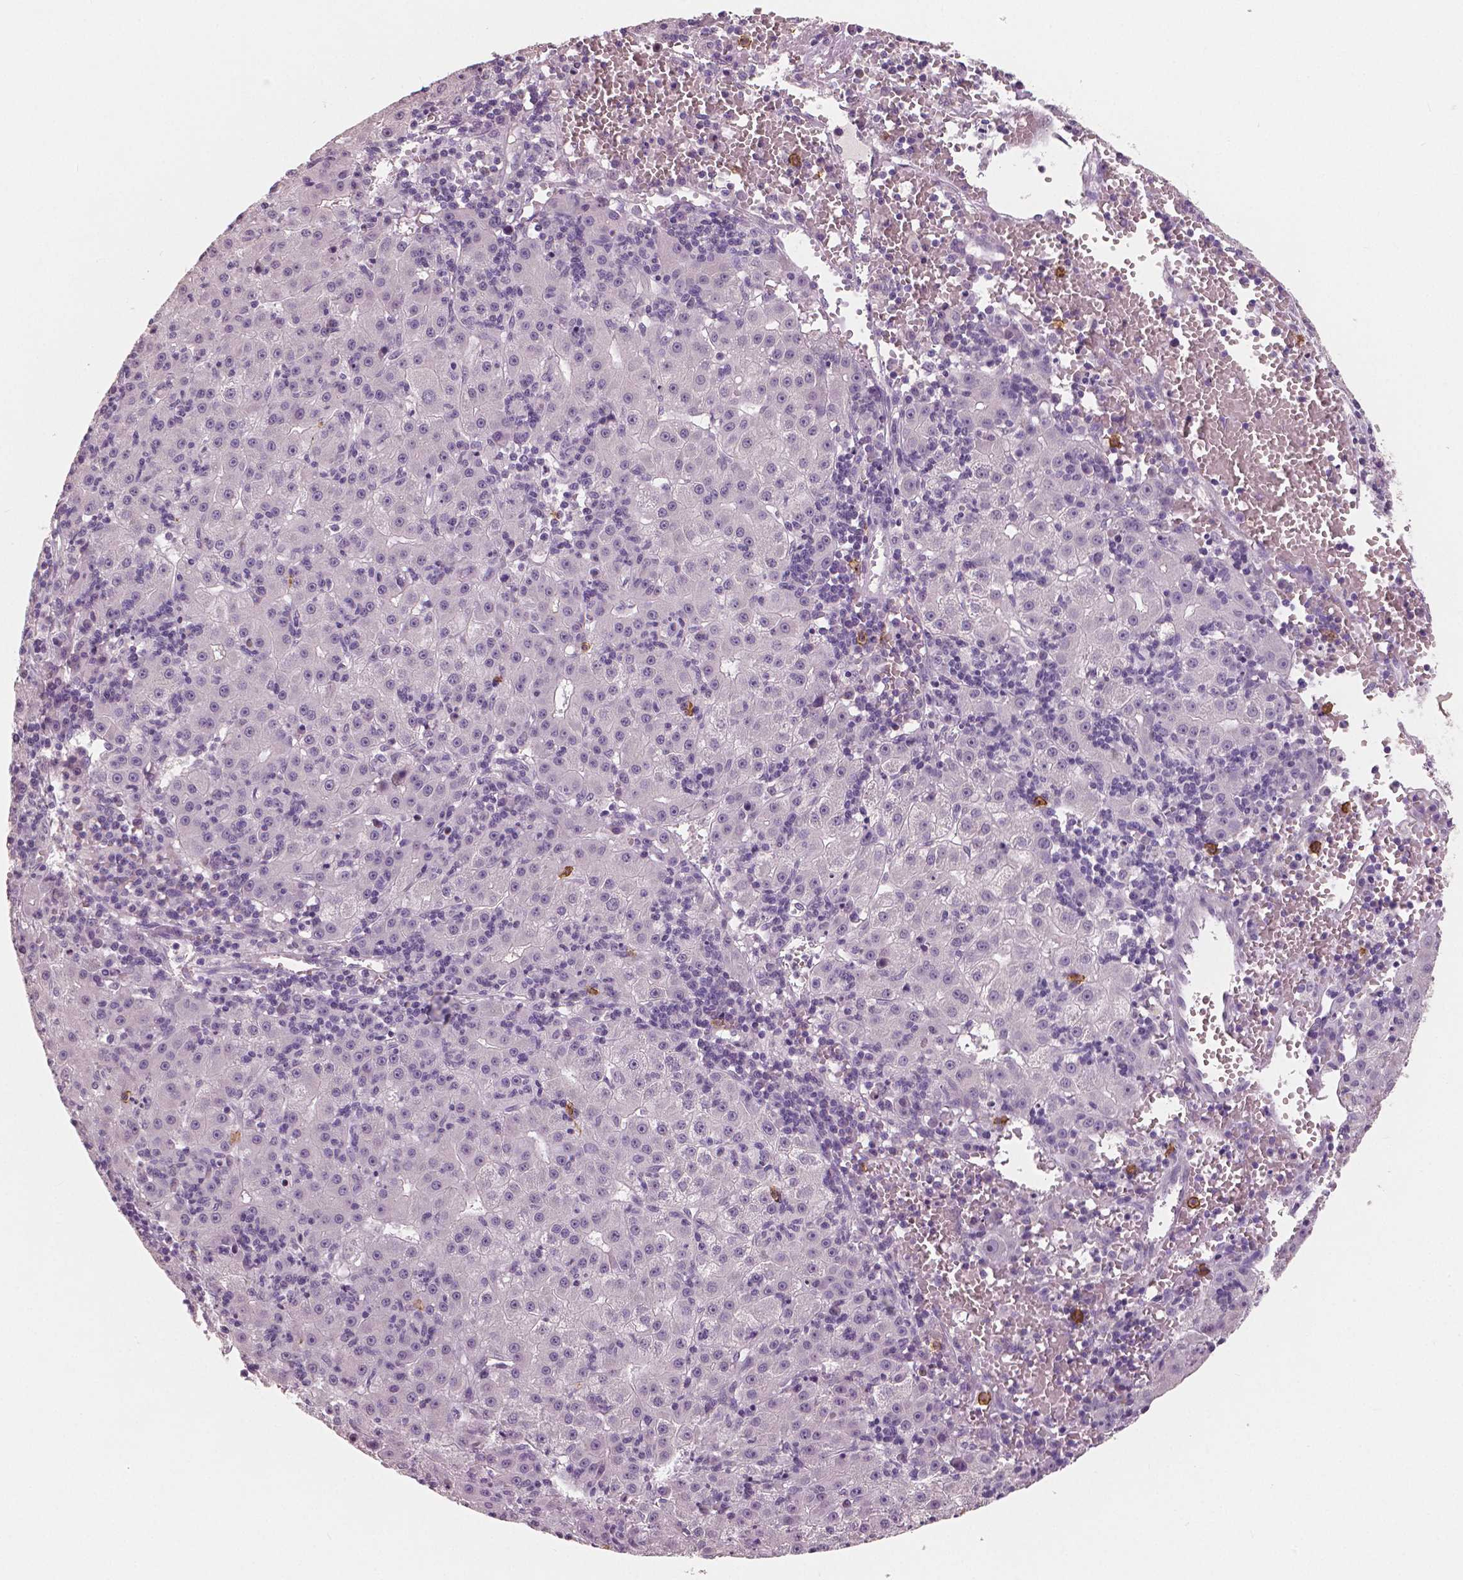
{"staining": {"intensity": "negative", "quantity": "none", "location": "none"}, "tissue": "liver cancer", "cell_type": "Tumor cells", "image_type": "cancer", "snomed": [{"axis": "morphology", "description": "Carcinoma, Hepatocellular, NOS"}, {"axis": "topography", "description": "Liver"}], "caption": "DAB (3,3'-diaminobenzidine) immunohistochemical staining of human liver cancer (hepatocellular carcinoma) displays no significant staining in tumor cells.", "gene": "KIT", "patient": {"sex": "male", "age": 76}}